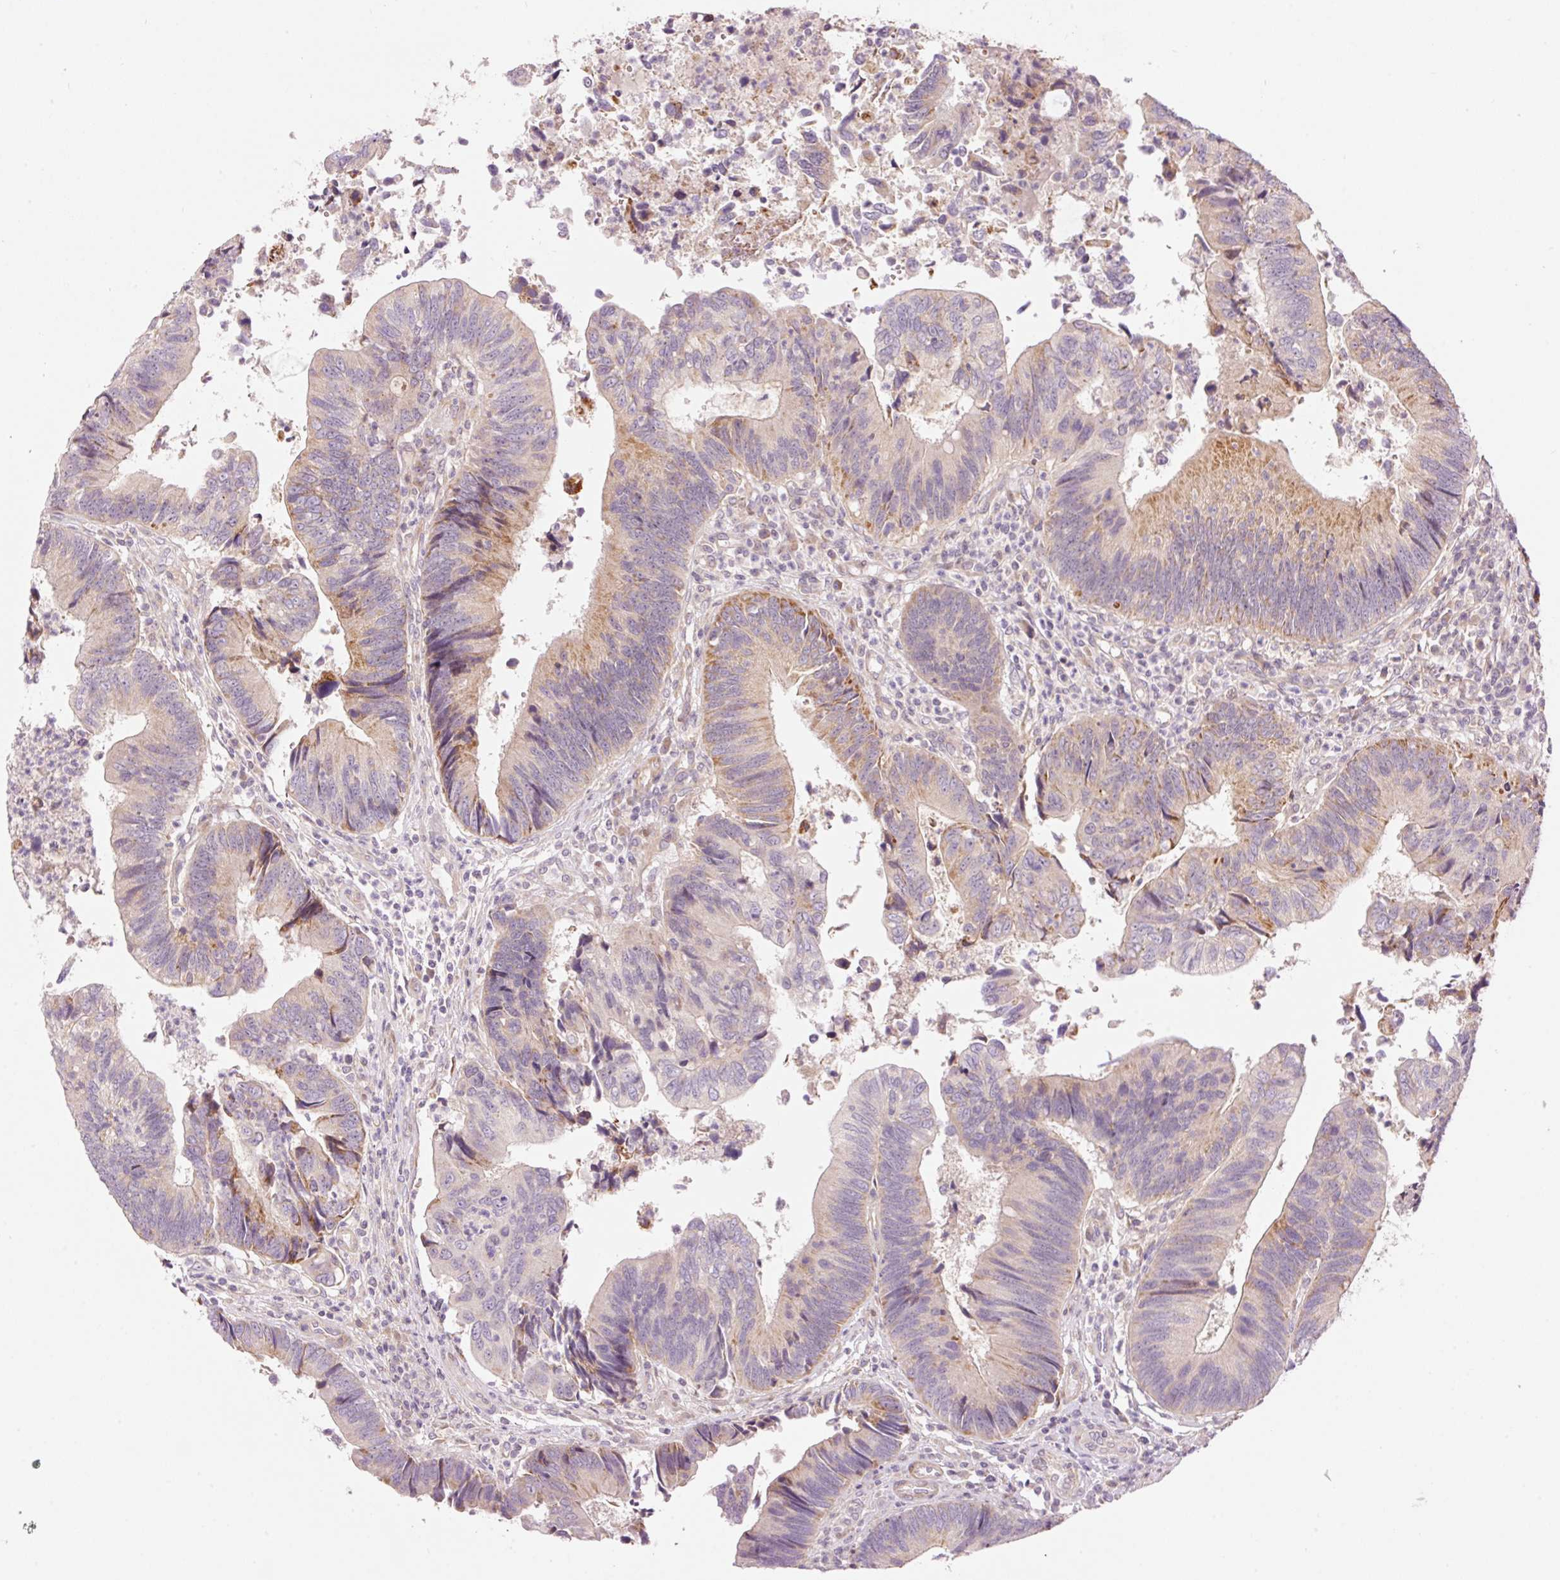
{"staining": {"intensity": "moderate", "quantity": "<25%", "location": "cytoplasmic/membranous"}, "tissue": "colorectal cancer", "cell_type": "Tumor cells", "image_type": "cancer", "snomed": [{"axis": "morphology", "description": "Adenocarcinoma, NOS"}, {"axis": "topography", "description": "Colon"}], "caption": "Adenocarcinoma (colorectal) was stained to show a protein in brown. There is low levels of moderate cytoplasmic/membranous staining in about <25% of tumor cells. The staining is performed using DAB brown chromogen to label protein expression. The nuclei are counter-stained blue using hematoxylin.", "gene": "SLC29A3", "patient": {"sex": "female", "age": 67}}